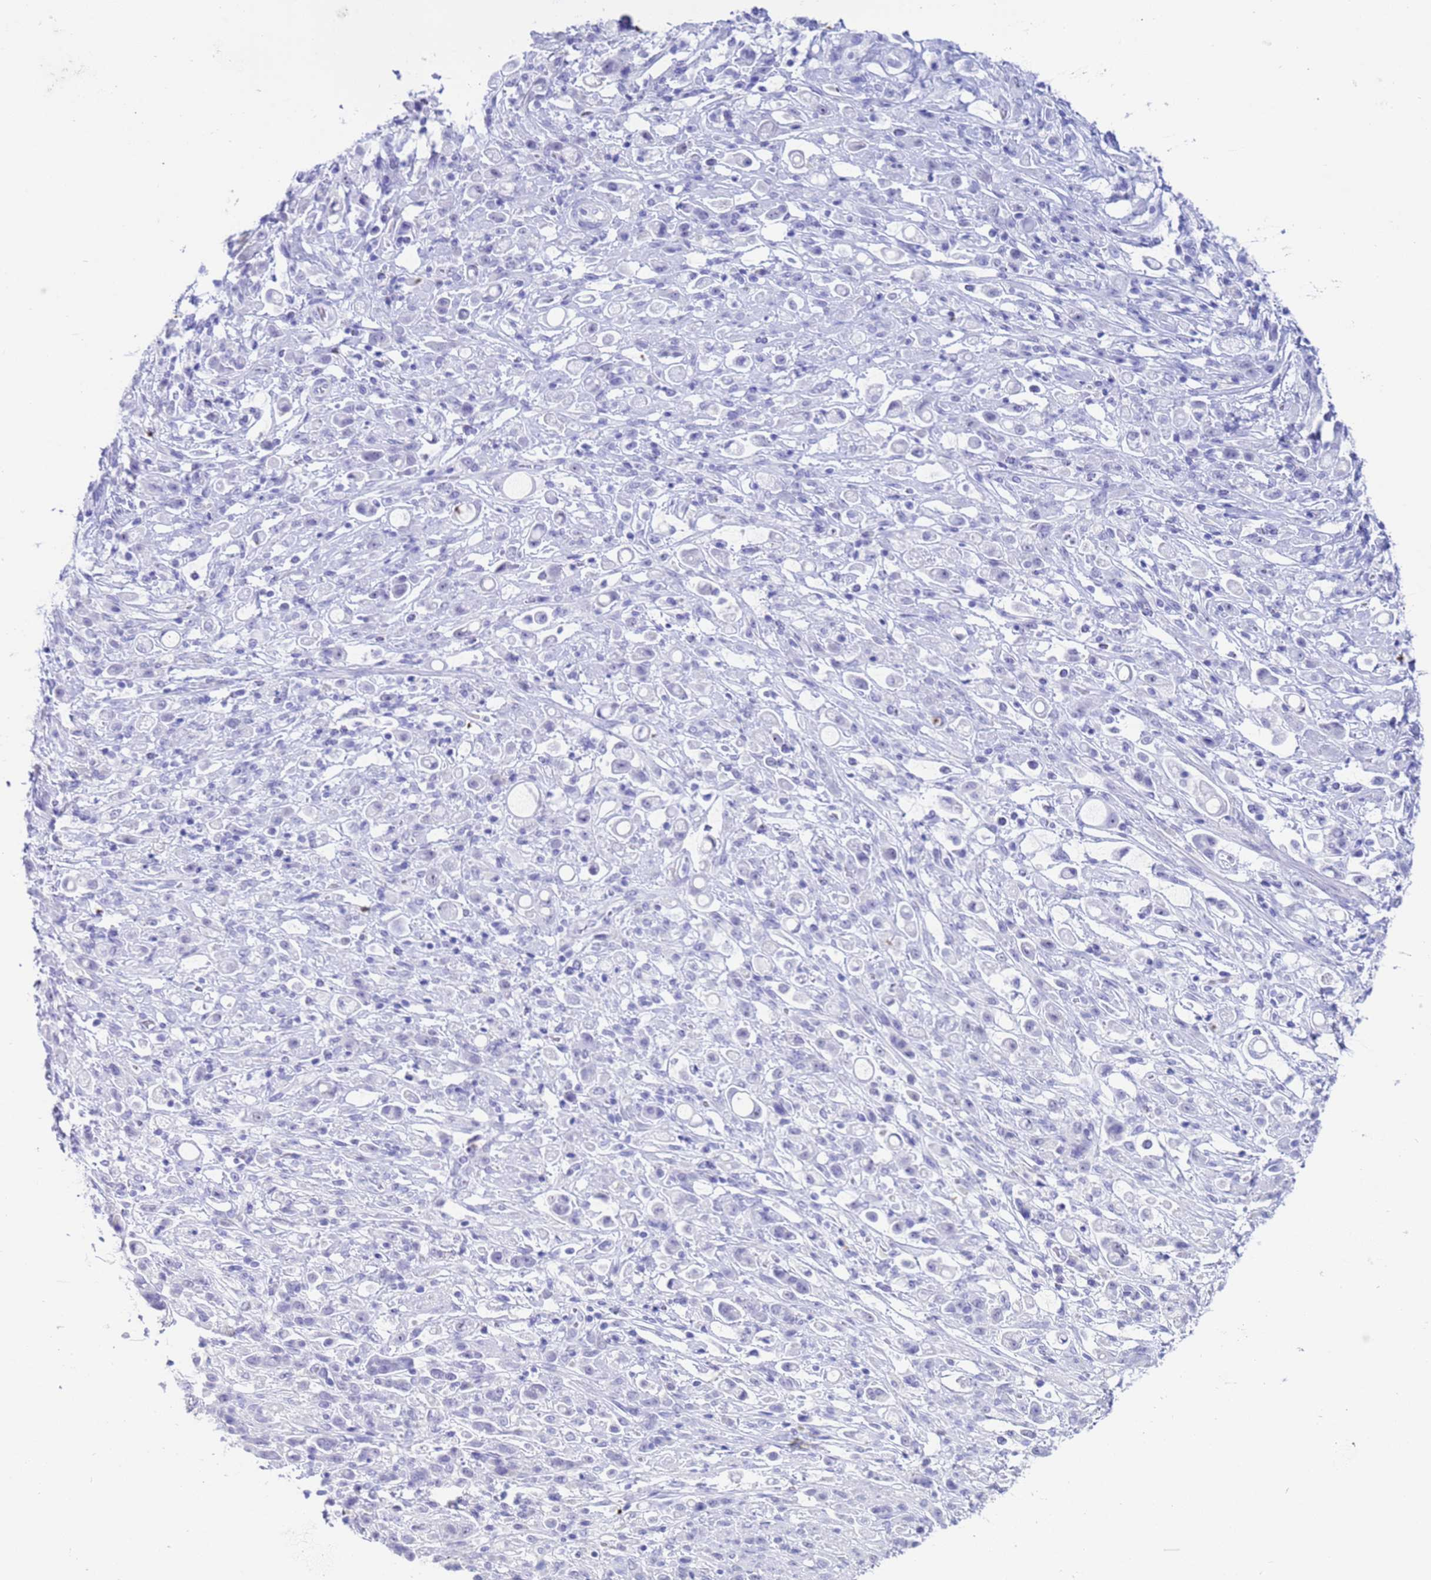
{"staining": {"intensity": "negative", "quantity": "none", "location": "none"}, "tissue": "stomach cancer", "cell_type": "Tumor cells", "image_type": "cancer", "snomed": [{"axis": "morphology", "description": "Adenocarcinoma, NOS"}, {"axis": "topography", "description": "Stomach"}], "caption": "Photomicrograph shows no significant protein staining in tumor cells of adenocarcinoma (stomach).", "gene": "CKM", "patient": {"sex": "female", "age": 60}}